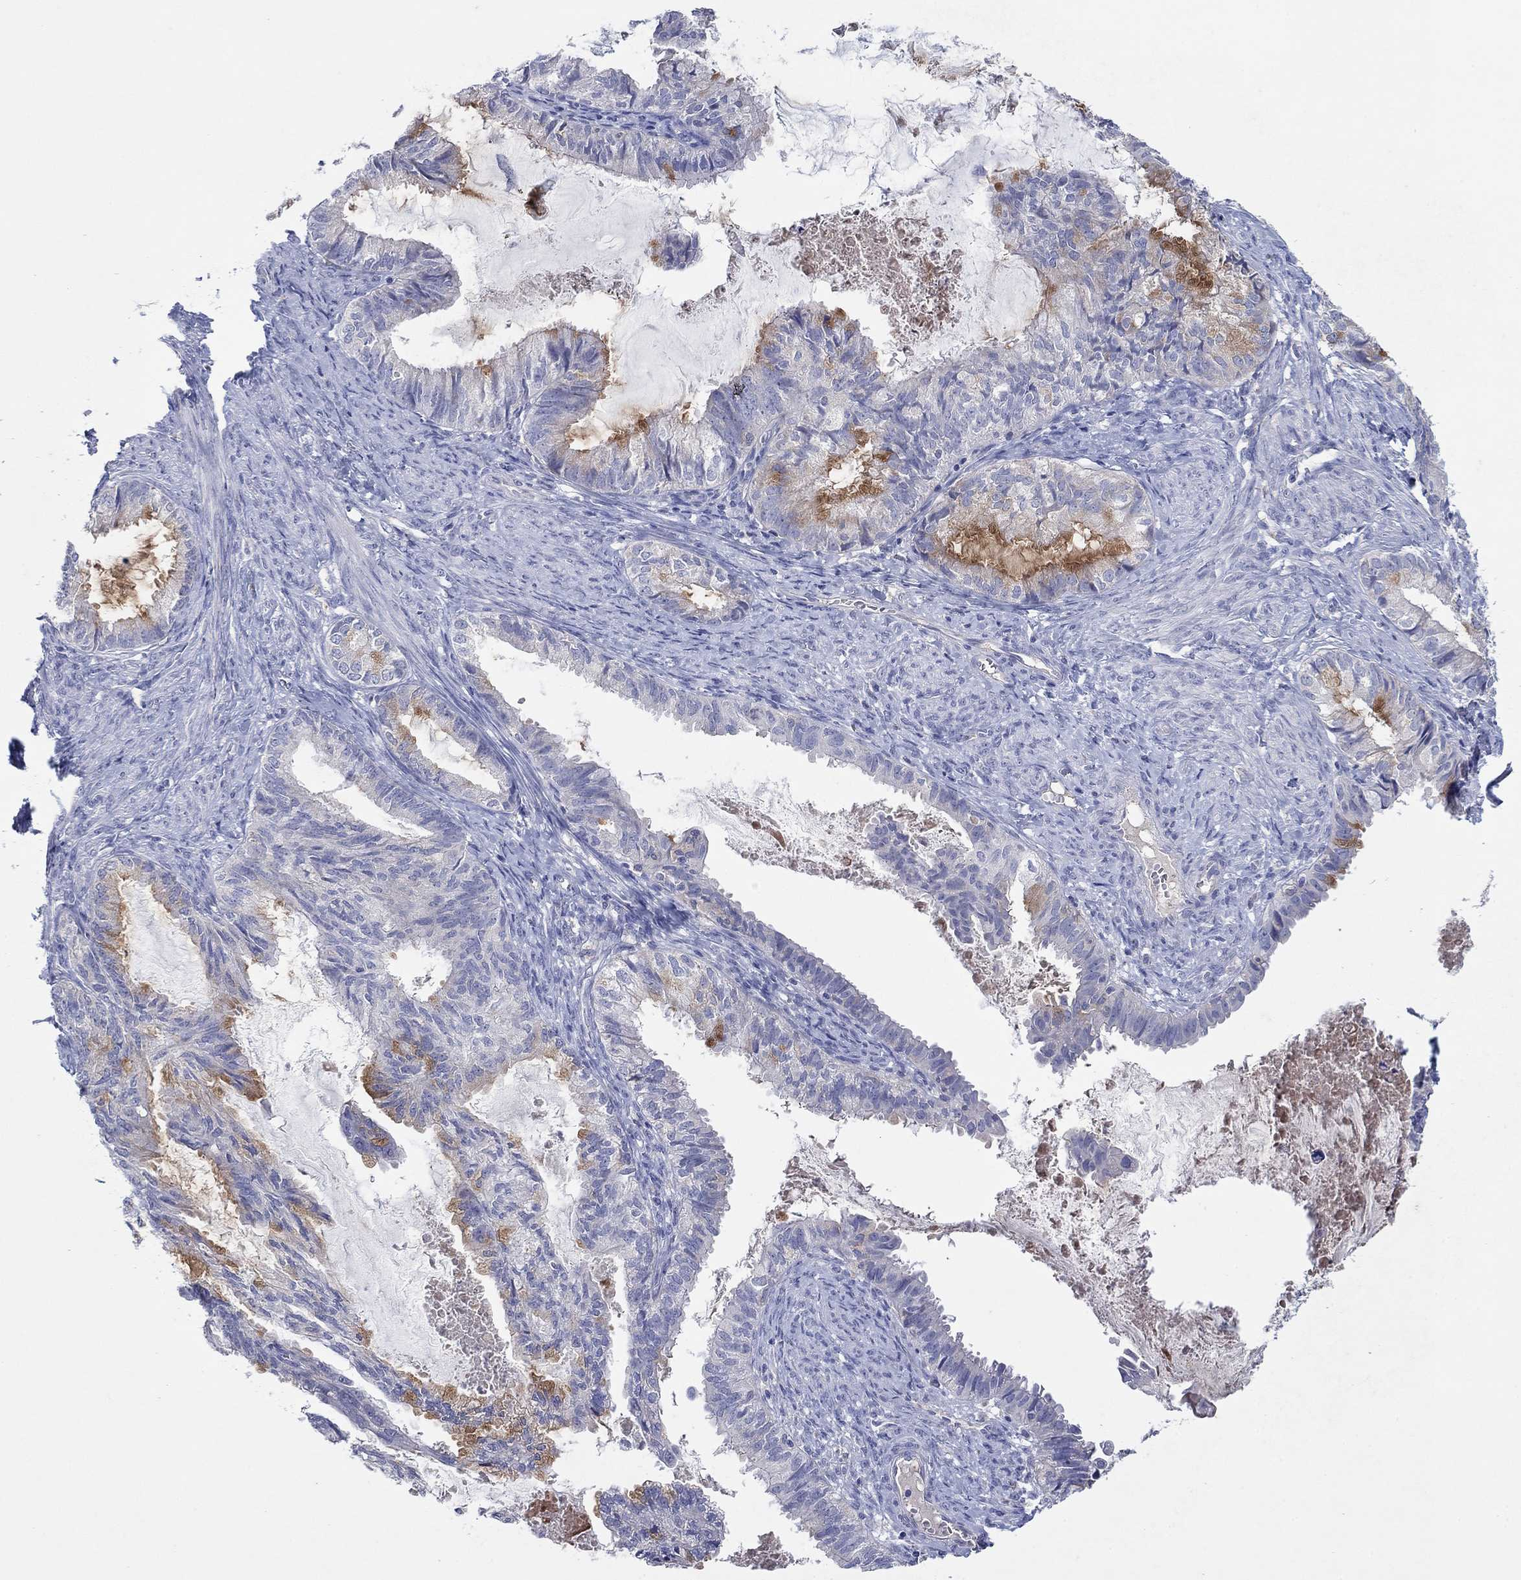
{"staining": {"intensity": "moderate", "quantity": "<25%", "location": "cytoplasmic/membranous"}, "tissue": "endometrial cancer", "cell_type": "Tumor cells", "image_type": "cancer", "snomed": [{"axis": "morphology", "description": "Adenocarcinoma, NOS"}, {"axis": "topography", "description": "Endometrium"}], "caption": "A brown stain shows moderate cytoplasmic/membranous expression of a protein in human endometrial adenocarcinoma tumor cells.", "gene": "PLCL2", "patient": {"sex": "female", "age": 86}}